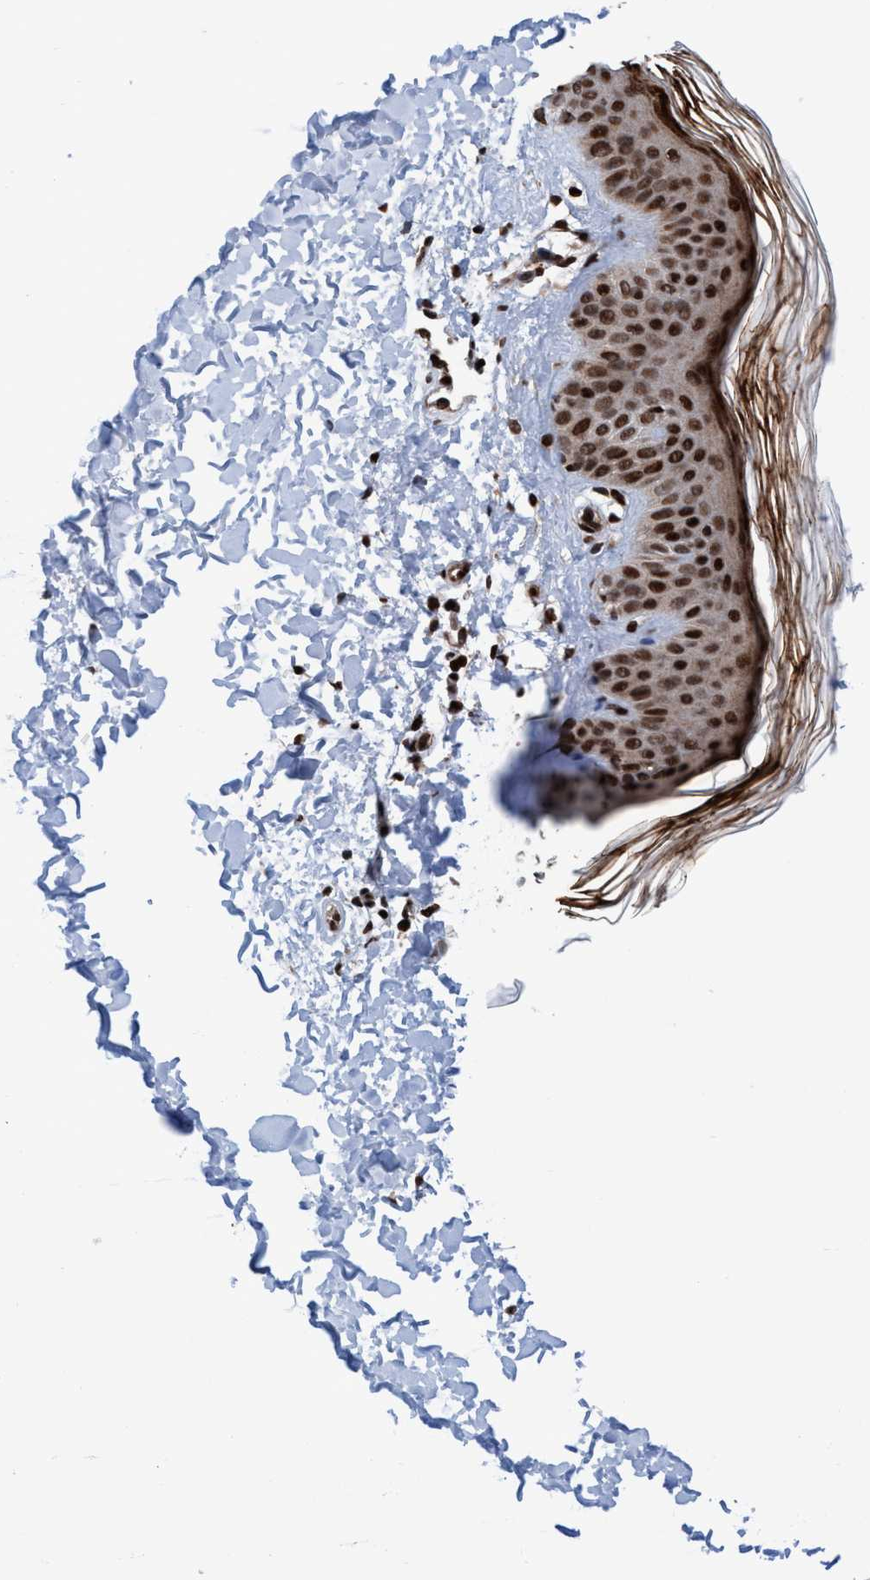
{"staining": {"intensity": "strong", "quantity": ">75%", "location": "cytoplasmic/membranous,nuclear"}, "tissue": "skin", "cell_type": "Fibroblasts", "image_type": "normal", "snomed": [{"axis": "morphology", "description": "Normal tissue, NOS"}, {"axis": "morphology", "description": "Malignant melanoma, Metastatic site"}, {"axis": "topography", "description": "Skin"}], "caption": "An image of human skin stained for a protein demonstrates strong cytoplasmic/membranous,nuclear brown staining in fibroblasts. Nuclei are stained in blue.", "gene": "TOPBP1", "patient": {"sex": "male", "age": 41}}